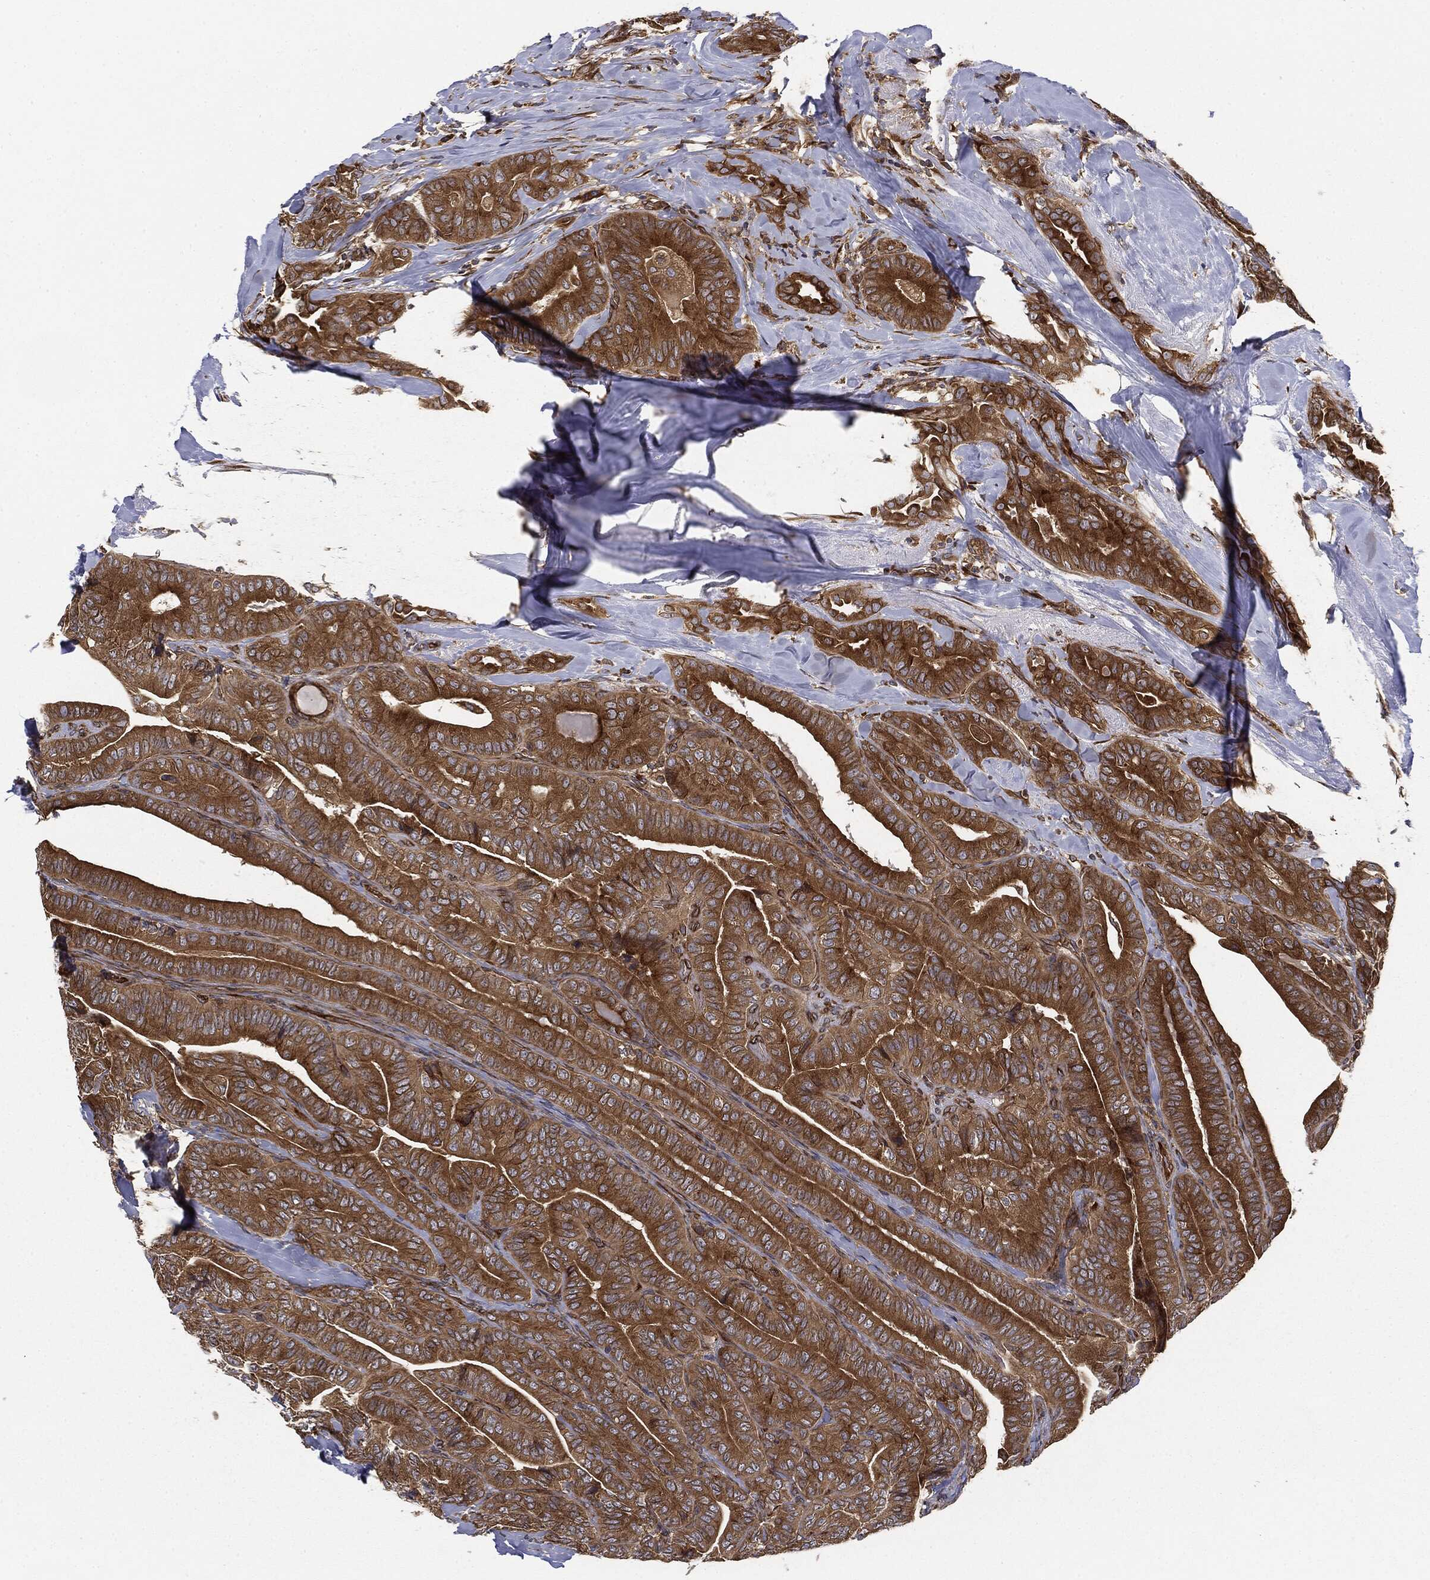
{"staining": {"intensity": "strong", "quantity": ">75%", "location": "cytoplasmic/membranous"}, "tissue": "thyroid cancer", "cell_type": "Tumor cells", "image_type": "cancer", "snomed": [{"axis": "morphology", "description": "Papillary adenocarcinoma, NOS"}, {"axis": "topography", "description": "Thyroid gland"}], "caption": "Thyroid papillary adenocarcinoma stained with a protein marker shows strong staining in tumor cells.", "gene": "EIF2AK2", "patient": {"sex": "male", "age": 61}}